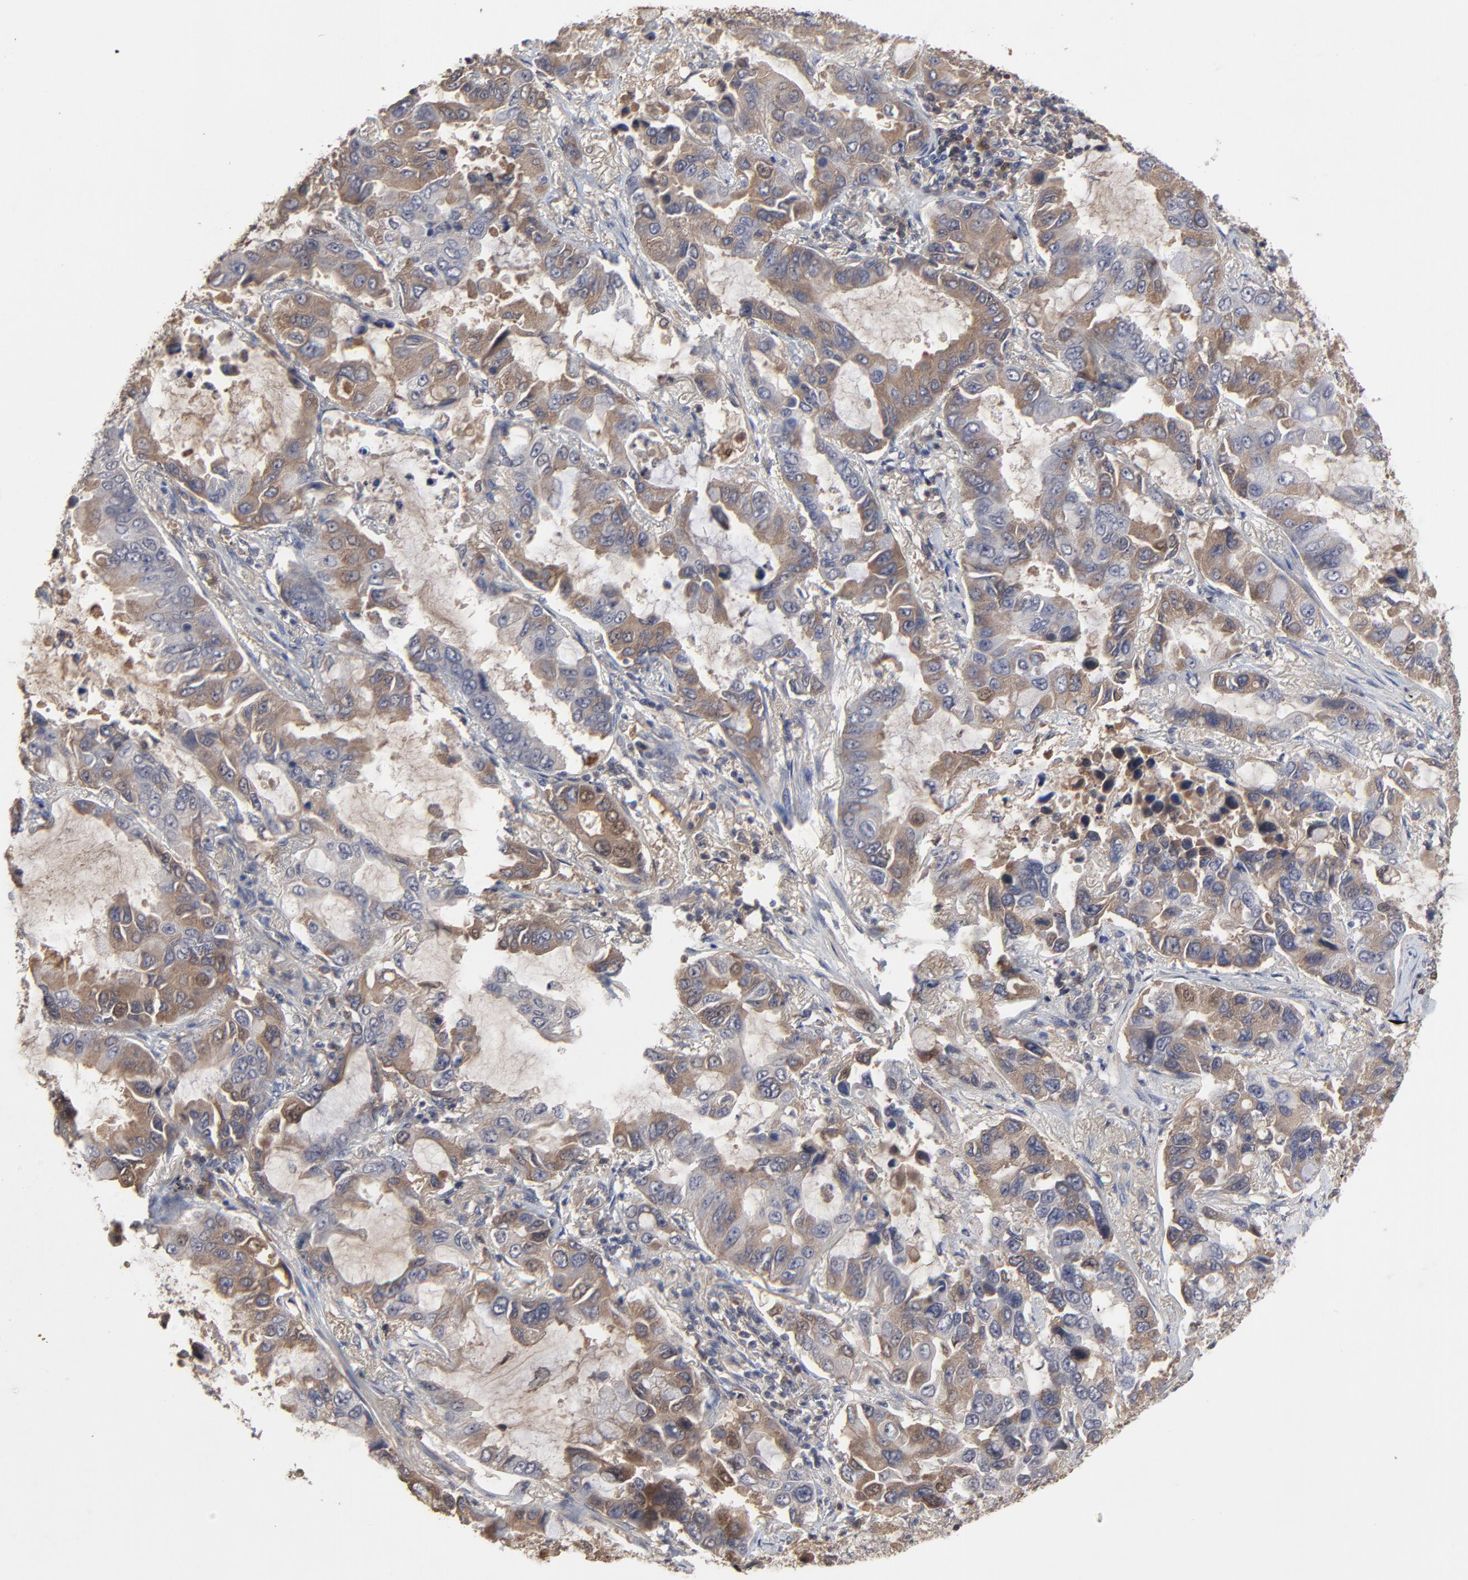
{"staining": {"intensity": "moderate", "quantity": "25%-75%", "location": "cytoplasmic/membranous"}, "tissue": "lung cancer", "cell_type": "Tumor cells", "image_type": "cancer", "snomed": [{"axis": "morphology", "description": "Adenocarcinoma, NOS"}, {"axis": "topography", "description": "Lung"}], "caption": "Human lung cancer stained with a protein marker exhibits moderate staining in tumor cells.", "gene": "VPREB3", "patient": {"sex": "male", "age": 64}}